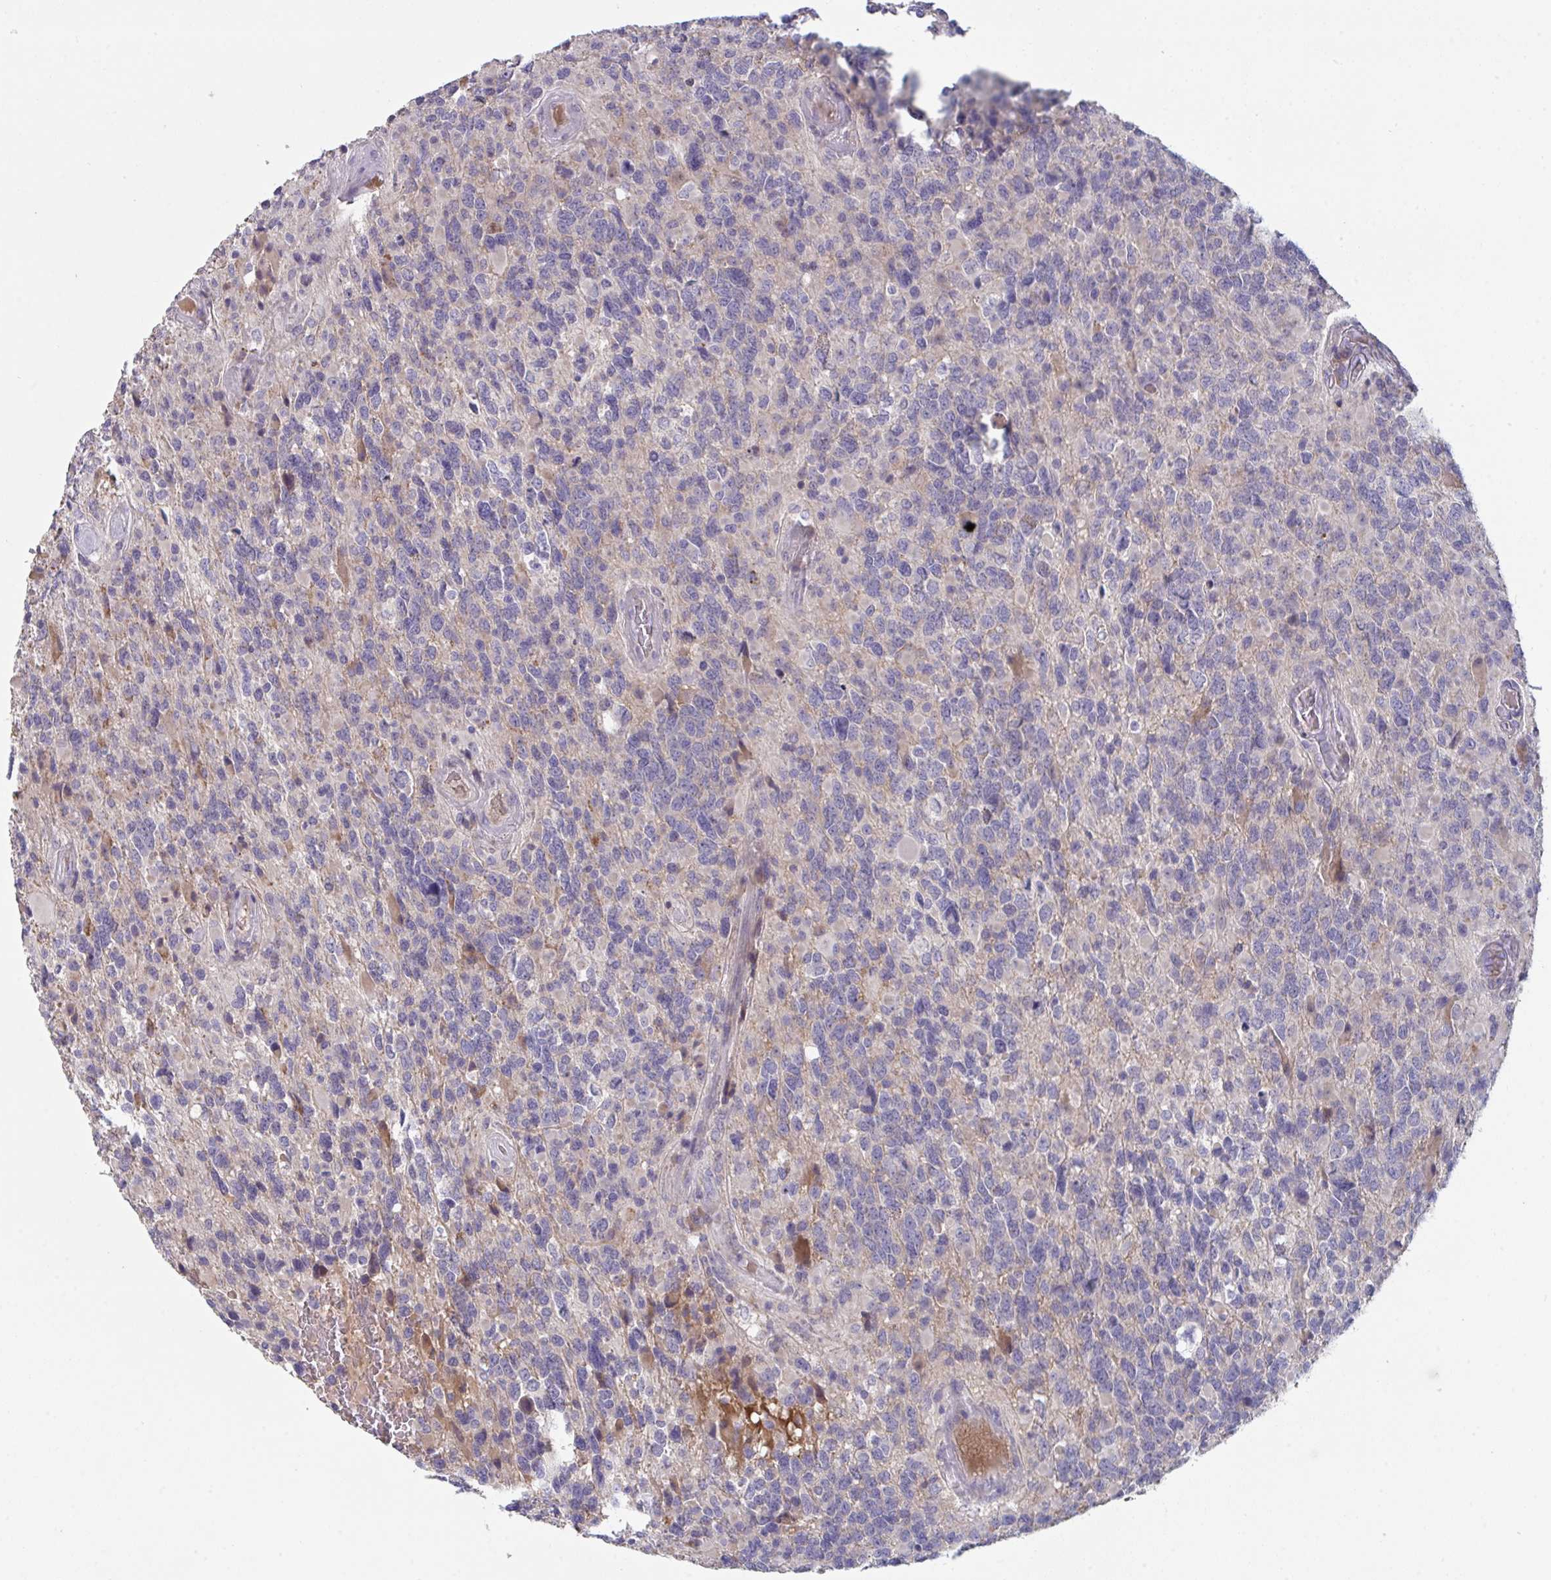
{"staining": {"intensity": "negative", "quantity": "none", "location": "none"}, "tissue": "glioma", "cell_type": "Tumor cells", "image_type": "cancer", "snomed": [{"axis": "morphology", "description": "Glioma, malignant, High grade"}, {"axis": "topography", "description": "Brain"}], "caption": "Human malignant glioma (high-grade) stained for a protein using IHC shows no staining in tumor cells.", "gene": "HGFAC", "patient": {"sex": "female", "age": 40}}